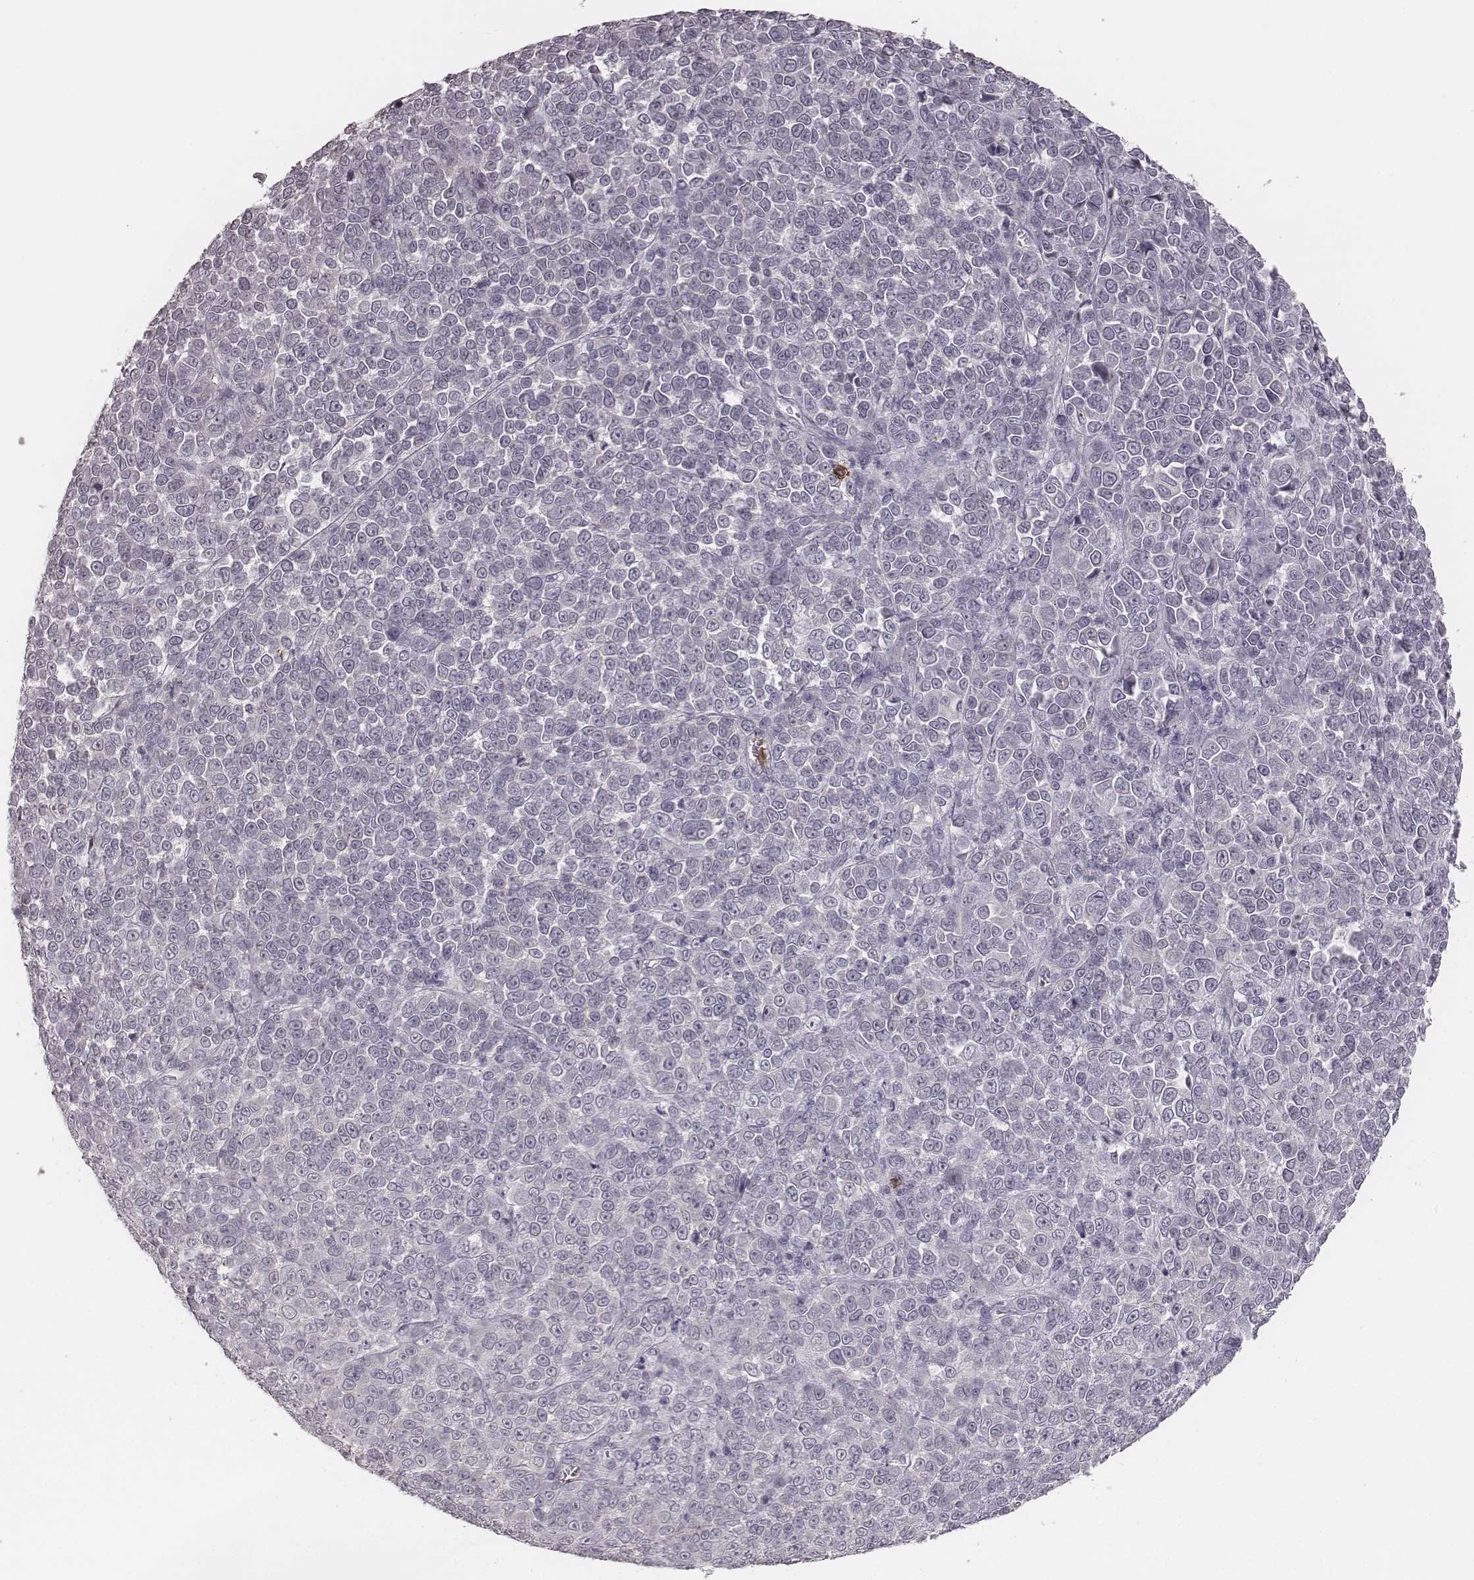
{"staining": {"intensity": "negative", "quantity": "none", "location": "none"}, "tissue": "melanoma", "cell_type": "Tumor cells", "image_type": "cancer", "snomed": [{"axis": "morphology", "description": "Malignant melanoma, NOS"}, {"axis": "topography", "description": "Skin"}], "caption": "An immunohistochemistry (IHC) histopathology image of malignant melanoma is shown. There is no staining in tumor cells of malignant melanoma.", "gene": "CD8A", "patient": {"sex": "female", "age": 95}}